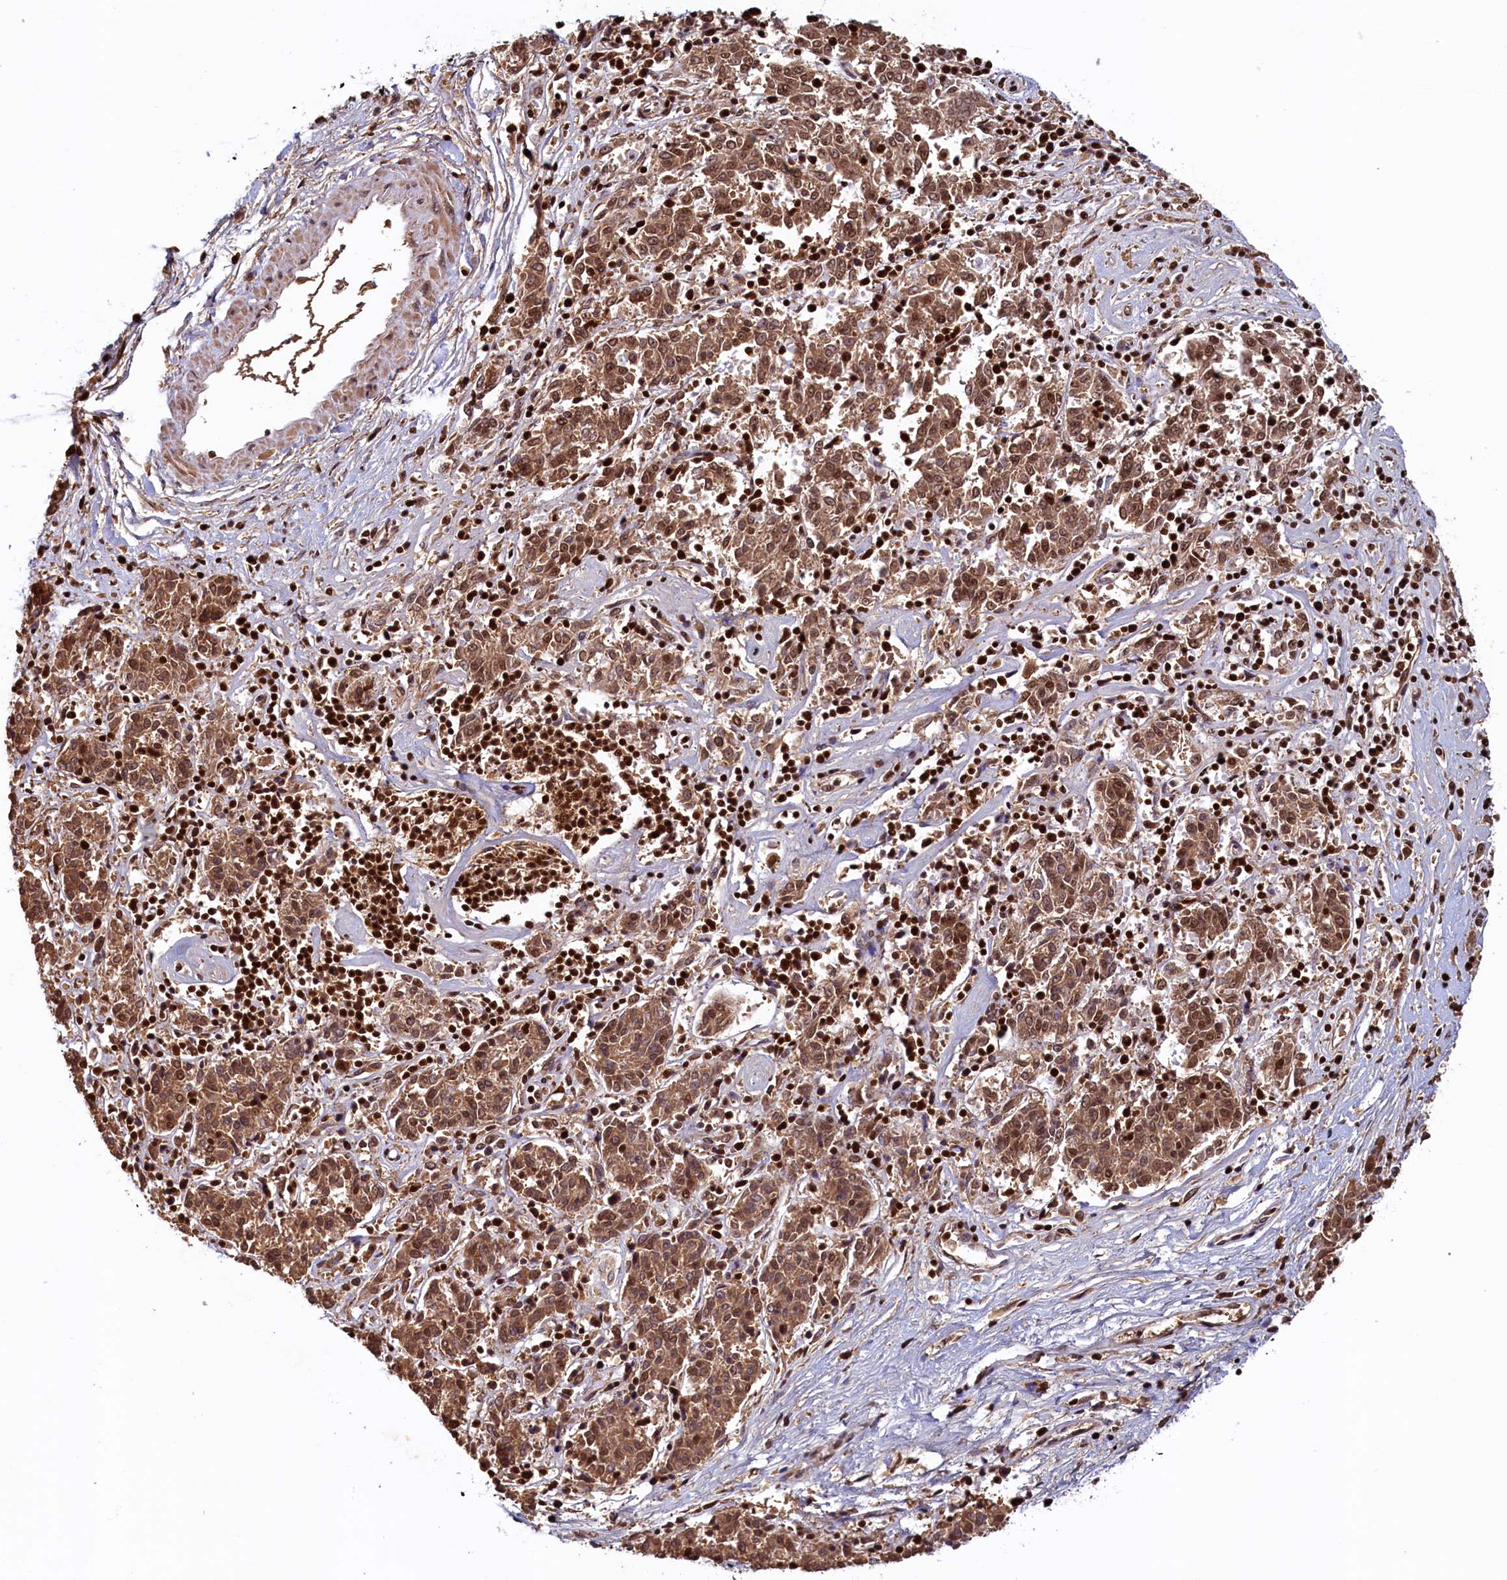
{"staining": {"intensity": "strong", "quantity": ">75%", "location": "cytoplasmic/membranous,nuclear"}, "tissue": "melanoma", "cell_type": "Tumor cells", "image_type": "cancer", "snomed": [{"axis": "morphology", "description": "Malignant melanoma, NOS"}, {"axis": "topography", "description": "Skin"}], "caption": "Malignant melanoma stained with immunohistochemistry (IHC) demonstrates strong cytoplasmic/membranous and nuclear expression in about >75% of tumor cells.", "gene": "ZC3H18", "patient": {"sex": "female", "age": 72}}